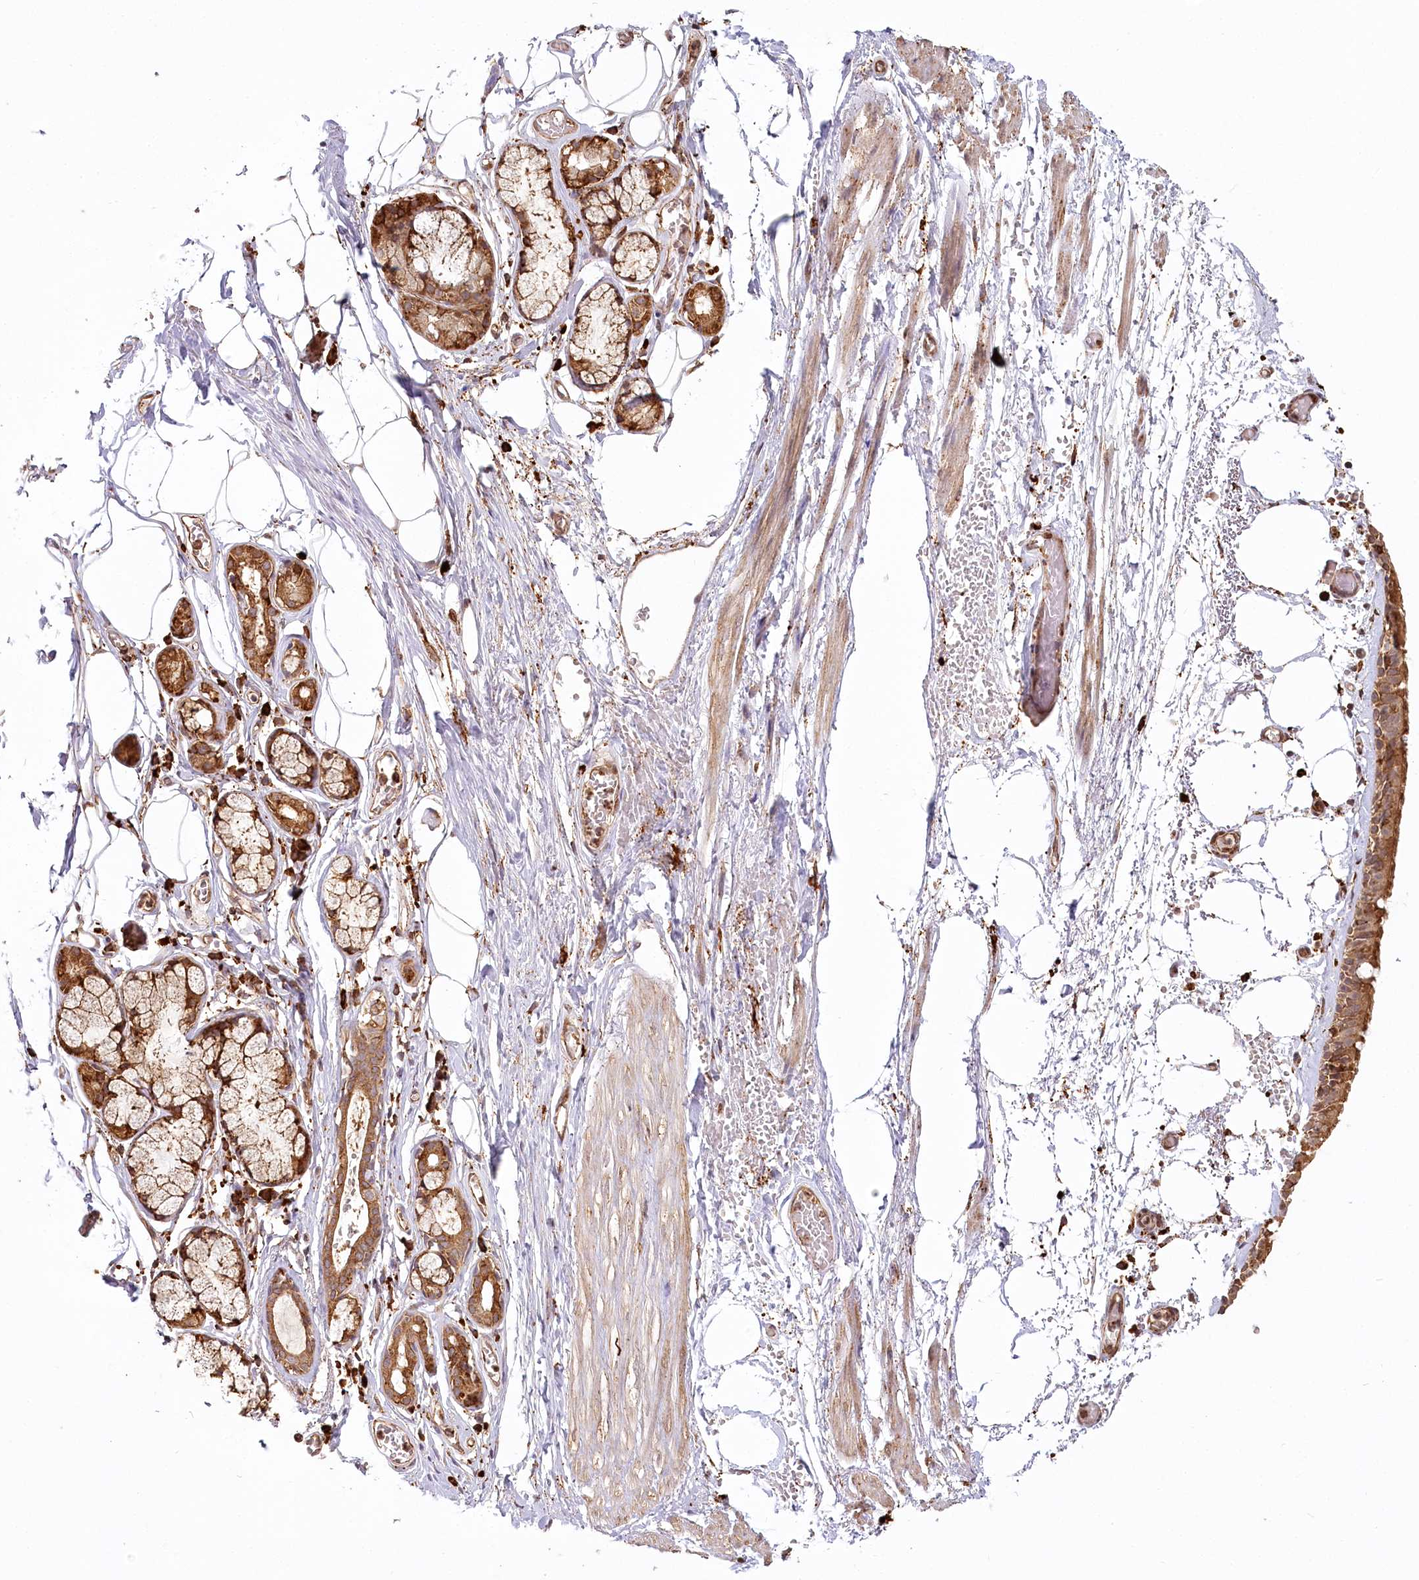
{"staining": {"intensity": "moderate", "quantity": ">75%", "location": "cytoplasmic/membranous"}, "tissue": "bronchus", "cell_type": "Respiratory epithelial cells", "image_type": "normal", "snomed": [{"axis": "morphology", "description": "Normal tissue, NOS"}, {"axis": "topography", "description": "Bronchus"}, {"axis": "topography", "description": "Lung"}], "caption": "IHC staining of unremarkable bronchus, which shows medium levels of moderate cytoplasmic/membranous staining in approximately >75% of respiratory epithelial cells indicating moderate cytoplasmic/membranous protein staining. The staining was performed using DAB (3,3'-diaminobenzidine) (brown) for protein detection and nuclei were counterstained in hematoxylin (blue).", "gene": "FAM13A", "patient": {"sex": "male", "age": 56}}